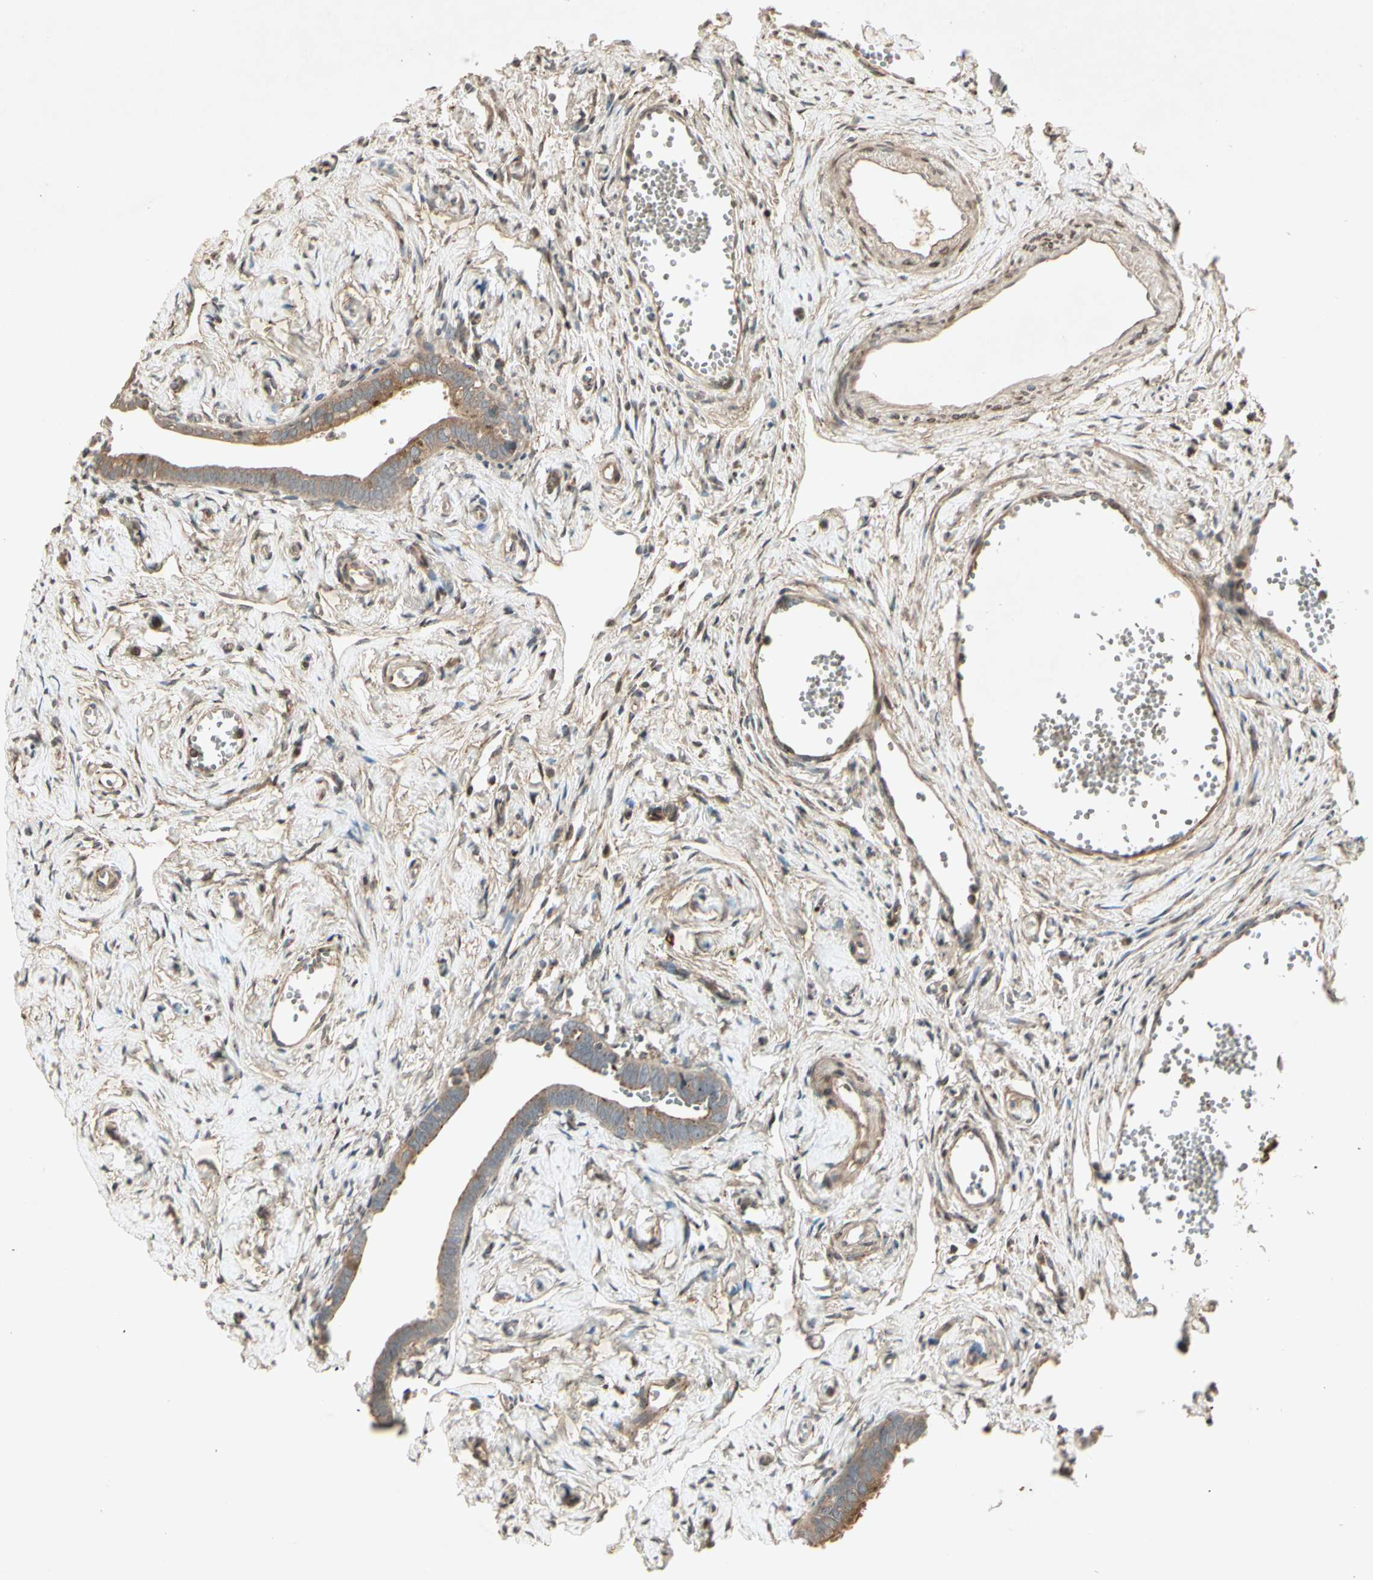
{"staining": {"intensity": "weak", "quantity": ">75%", "location": "cytoplasmic/membranous"}, "tissue": "fallopian tube", "cell_type": "Glandular cells", "image_type": "normal", "snomed": [{"axis": "morphology", "description": "Normal tissue, NOS"}, {"axis": "topography", "description": "Fallopian tube"}], "caption": "Protein expression by immunohistochemistry exhibits weak cytoplasmic/membranous positivity in approximately >75% of glandular cells in unremarkable fallopian tube.", "gene": "TEK", "patient": {"sex": "female", "age": 71}}